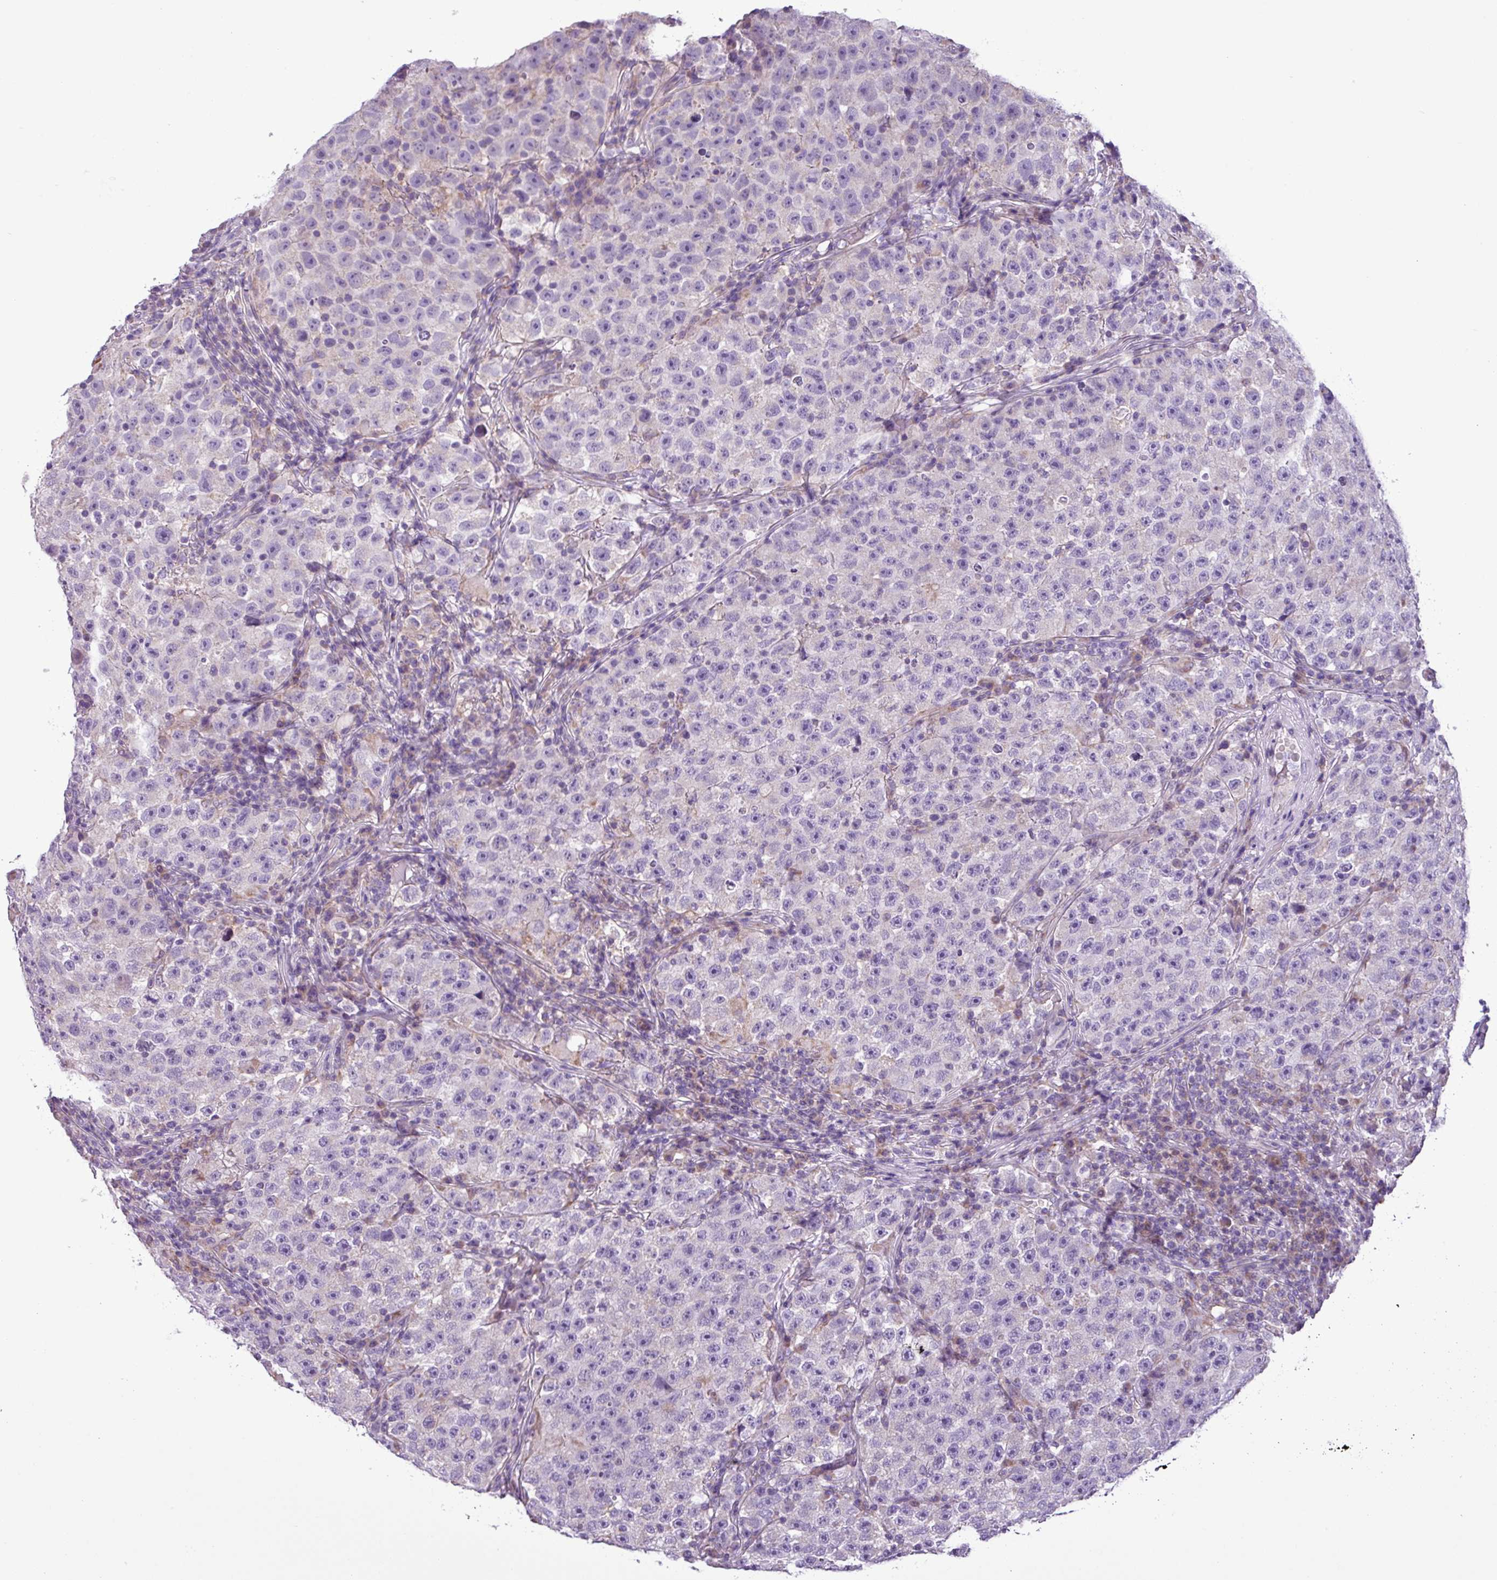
{"staining": {"intensity": "negative", "quantity": "none", "location": "none"}, "tissue": "testis cancer", "cell_type": "Tumor cells", "image_type": "cancer", "snomed": [{"axis": "morphology", "description": "Seminoma, NOS"}, {"axis": "topography", "description": "Testis"}], "caption": "Tumor cells show no significant protein staining in seminoma (testis). The staining was performed using DAB to visualize the protein expression in brown, while the nuclei were stained in blue with hematoxylin (Magnification: 20x).", "gene": "FAM183A", "patient": {"sex": "male", "age": 22}}